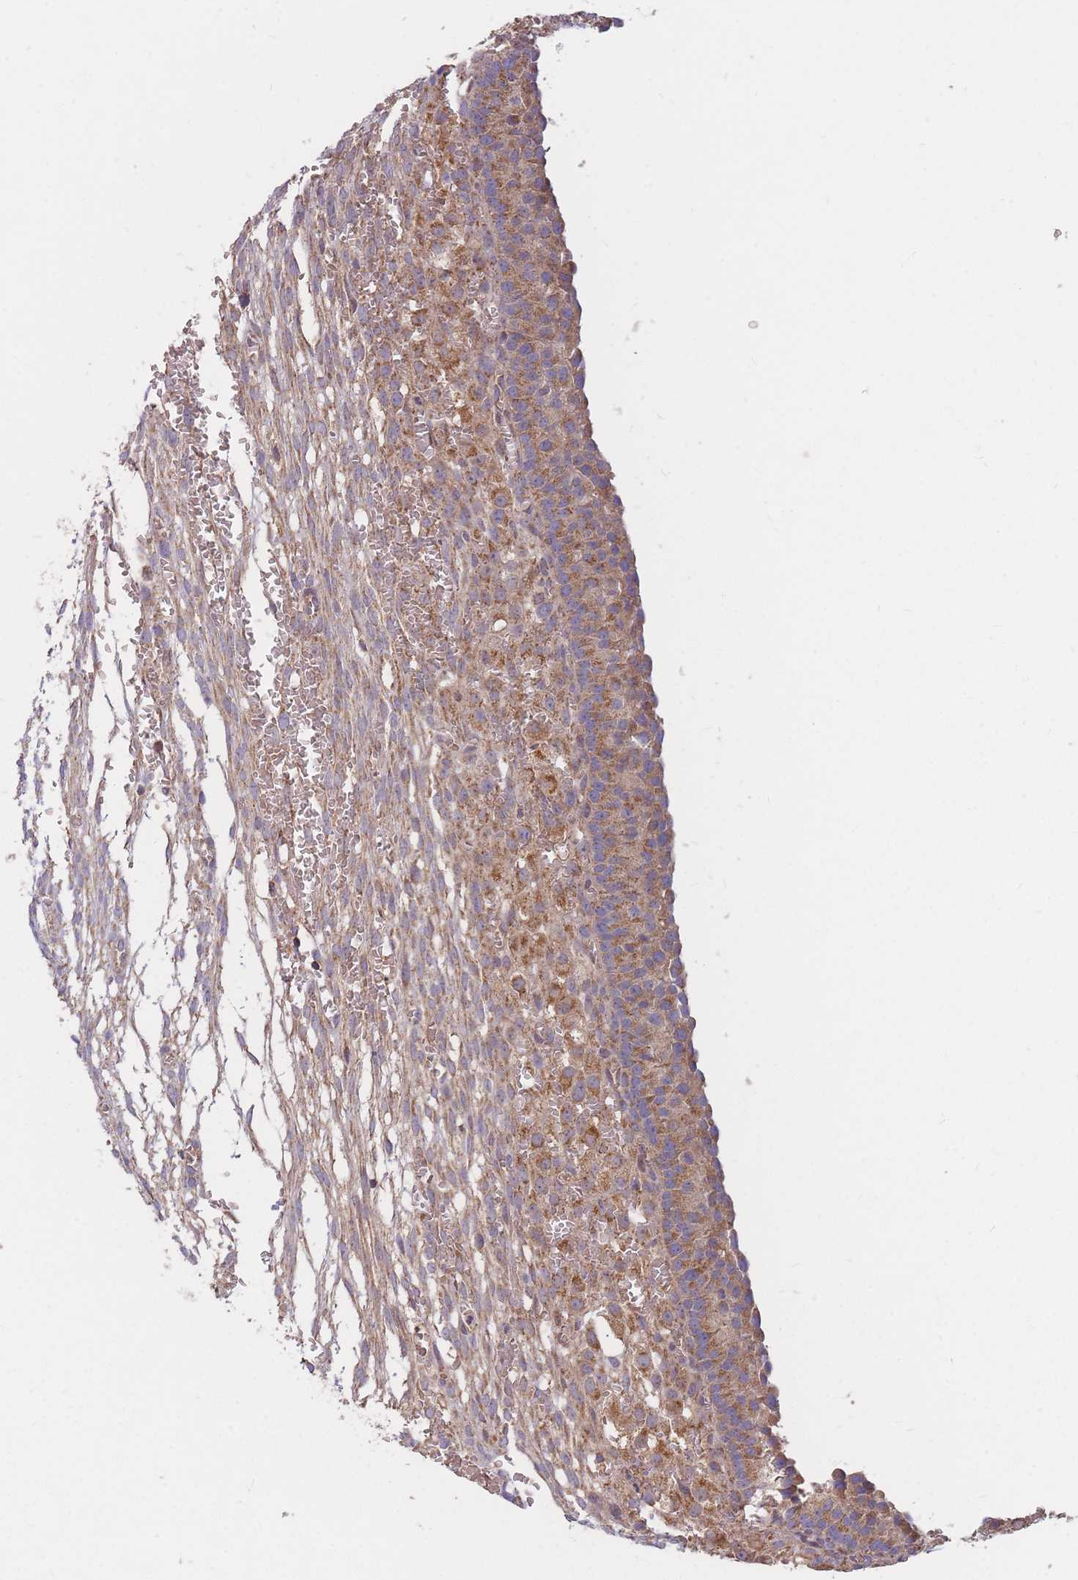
{"staining": {"intensity": "weak", "quantity": "<25%", "location": "cytoplasmic/membranous"}, "tissue": "ovary", "cell_type": "Ovarian stroma cells", "image_type": "normal", "snomed": [{"axis": "morphology", "description": "Normal tissue, NOS"}, {"axis": "topography", "description": "Ovary"}], "caption": "This is an immunohistochemistry (IHC) image of benign human ovary. There is no positivity in ovarian stroma cells.", "gene": "PTPMT1", "patient": {"sex": "female", "age": 39}}